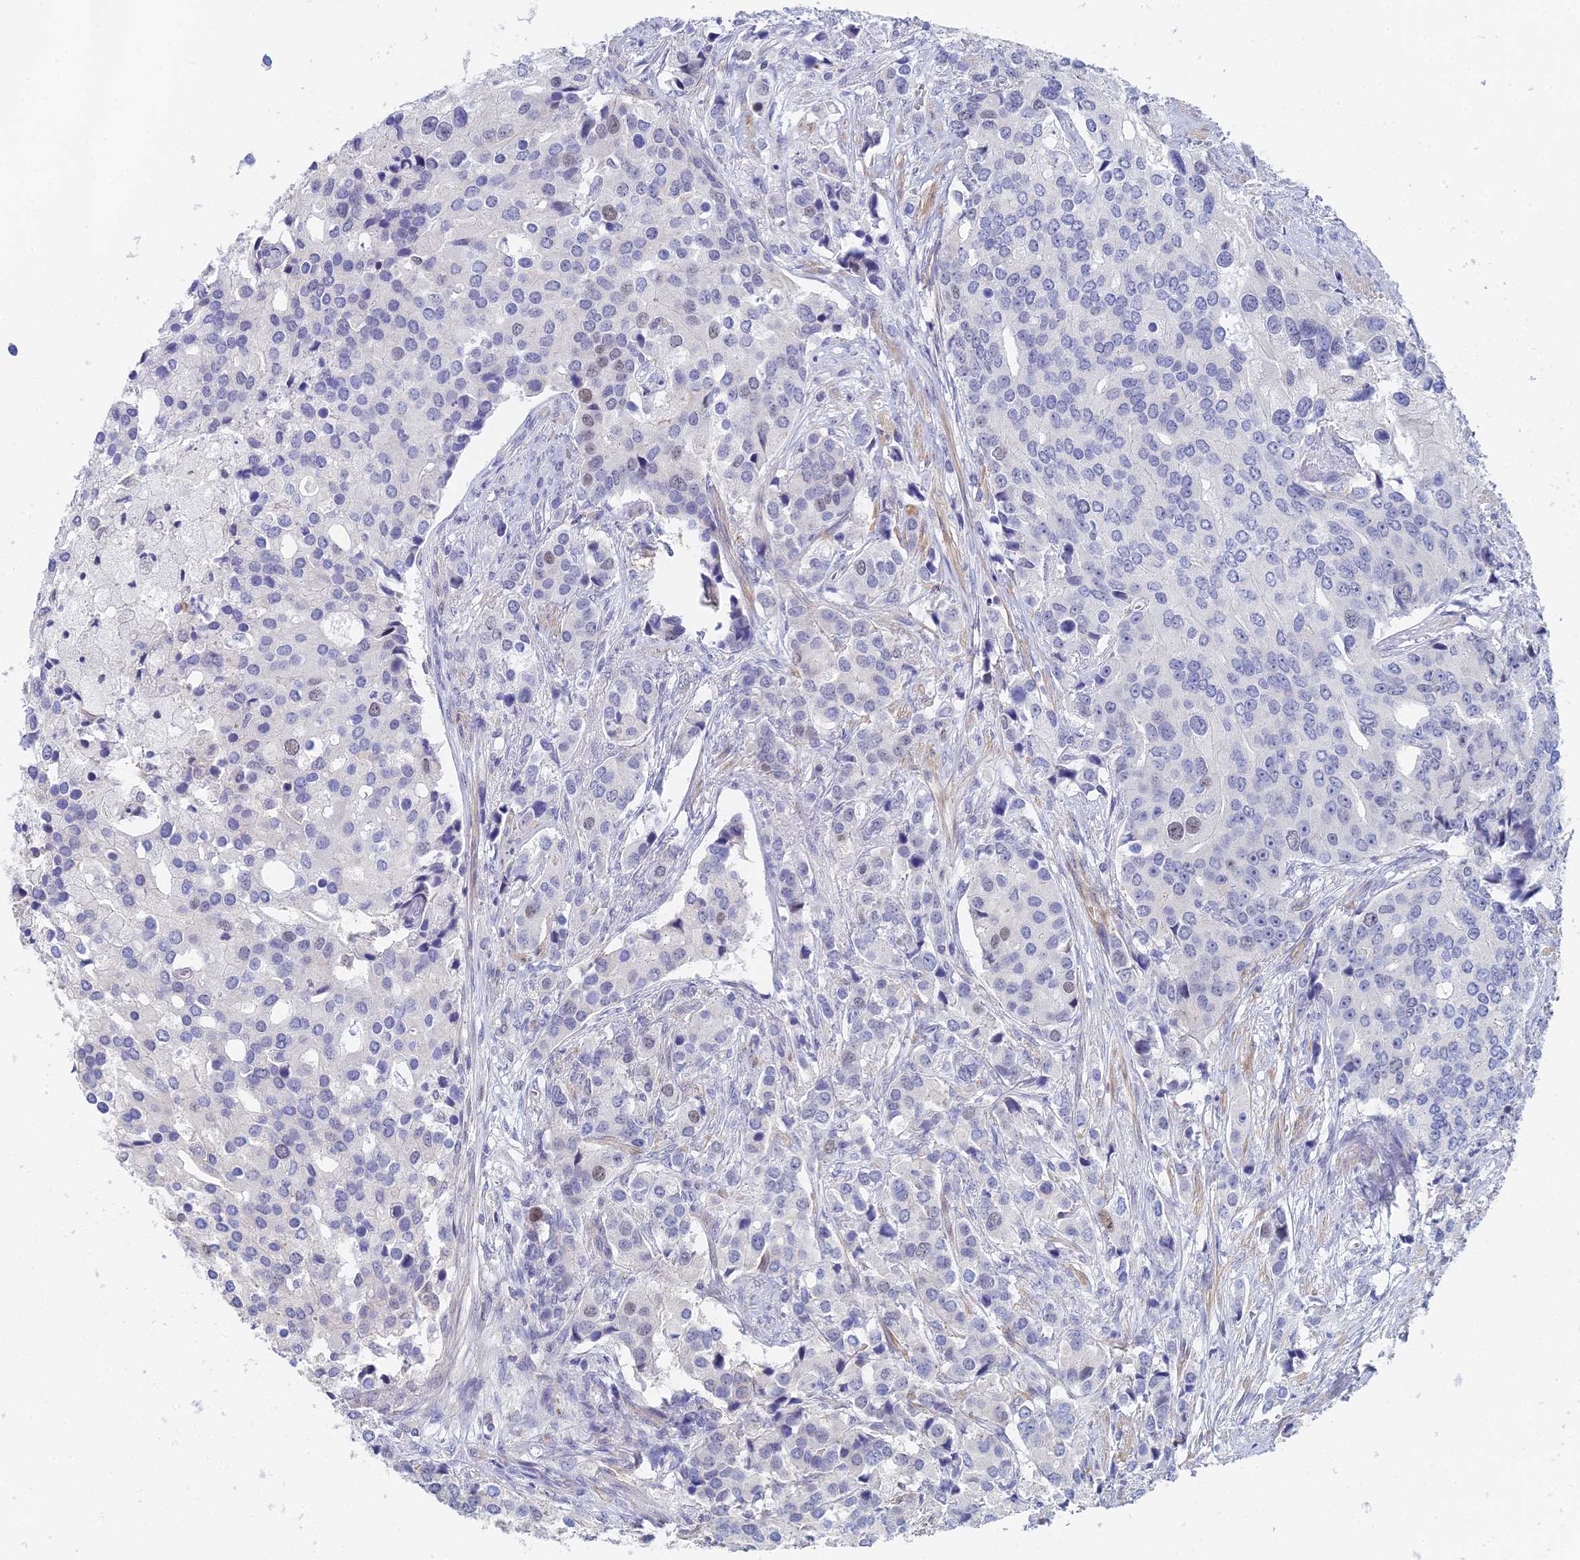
{"staining": {"intensity": "negative", "quantity": "none", "location": "none"}, "tissue": "prostate cancer", "cell_type": "Tumor cells", "image_type": "cancer", "snomed": [{"axis": "morphology", "description": "Adenocarcinoma, High grade"}, {"axis": "topography", "description": "Prostate"}], "caption": "High magnification brightfield microscopy of prostate cancer stained with DAB (brown) and counterstained with hematoxylin (blue): tumor cells show no significant staining.", "gene": "MCM2", "patient": {"sex": "male", "age": 62}}